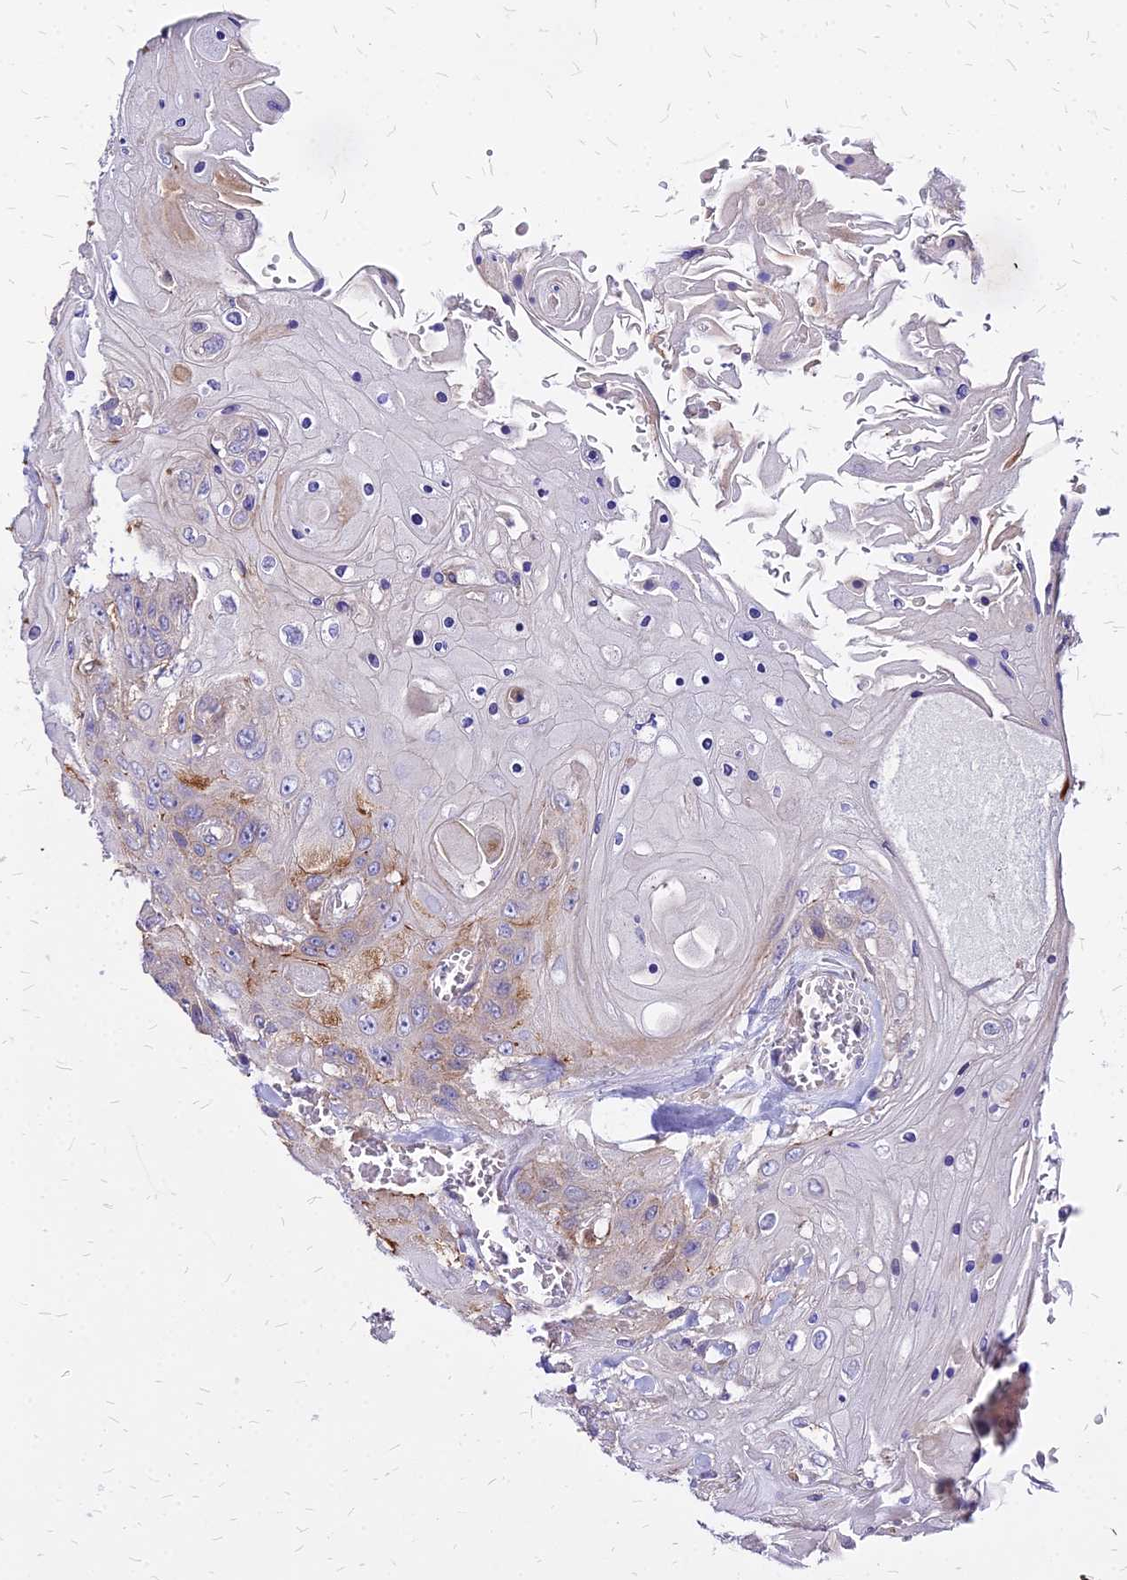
{"staining": {"intensity": "moderate", "quantity": "<25%", "location": "cytoplasmic/membranous"}, "tissue": "head and neck cancer", "cell_type": "Tumor cells", "image_type": "cancer", "snomed": [{"axis": "morphology", "description": "Squamous cell carcinoma, NOS"}, {"axis": "topography", "description": "Head-Neck"}], "caption": "Protein expression analysis of human squamous cell carcinoma (head and neck) reveals moderate cytoplasmic/membranous staining in about <25% of tumor cells.", "gene": "COMMD10", "patient": {"sex": "female", "age": 43}}